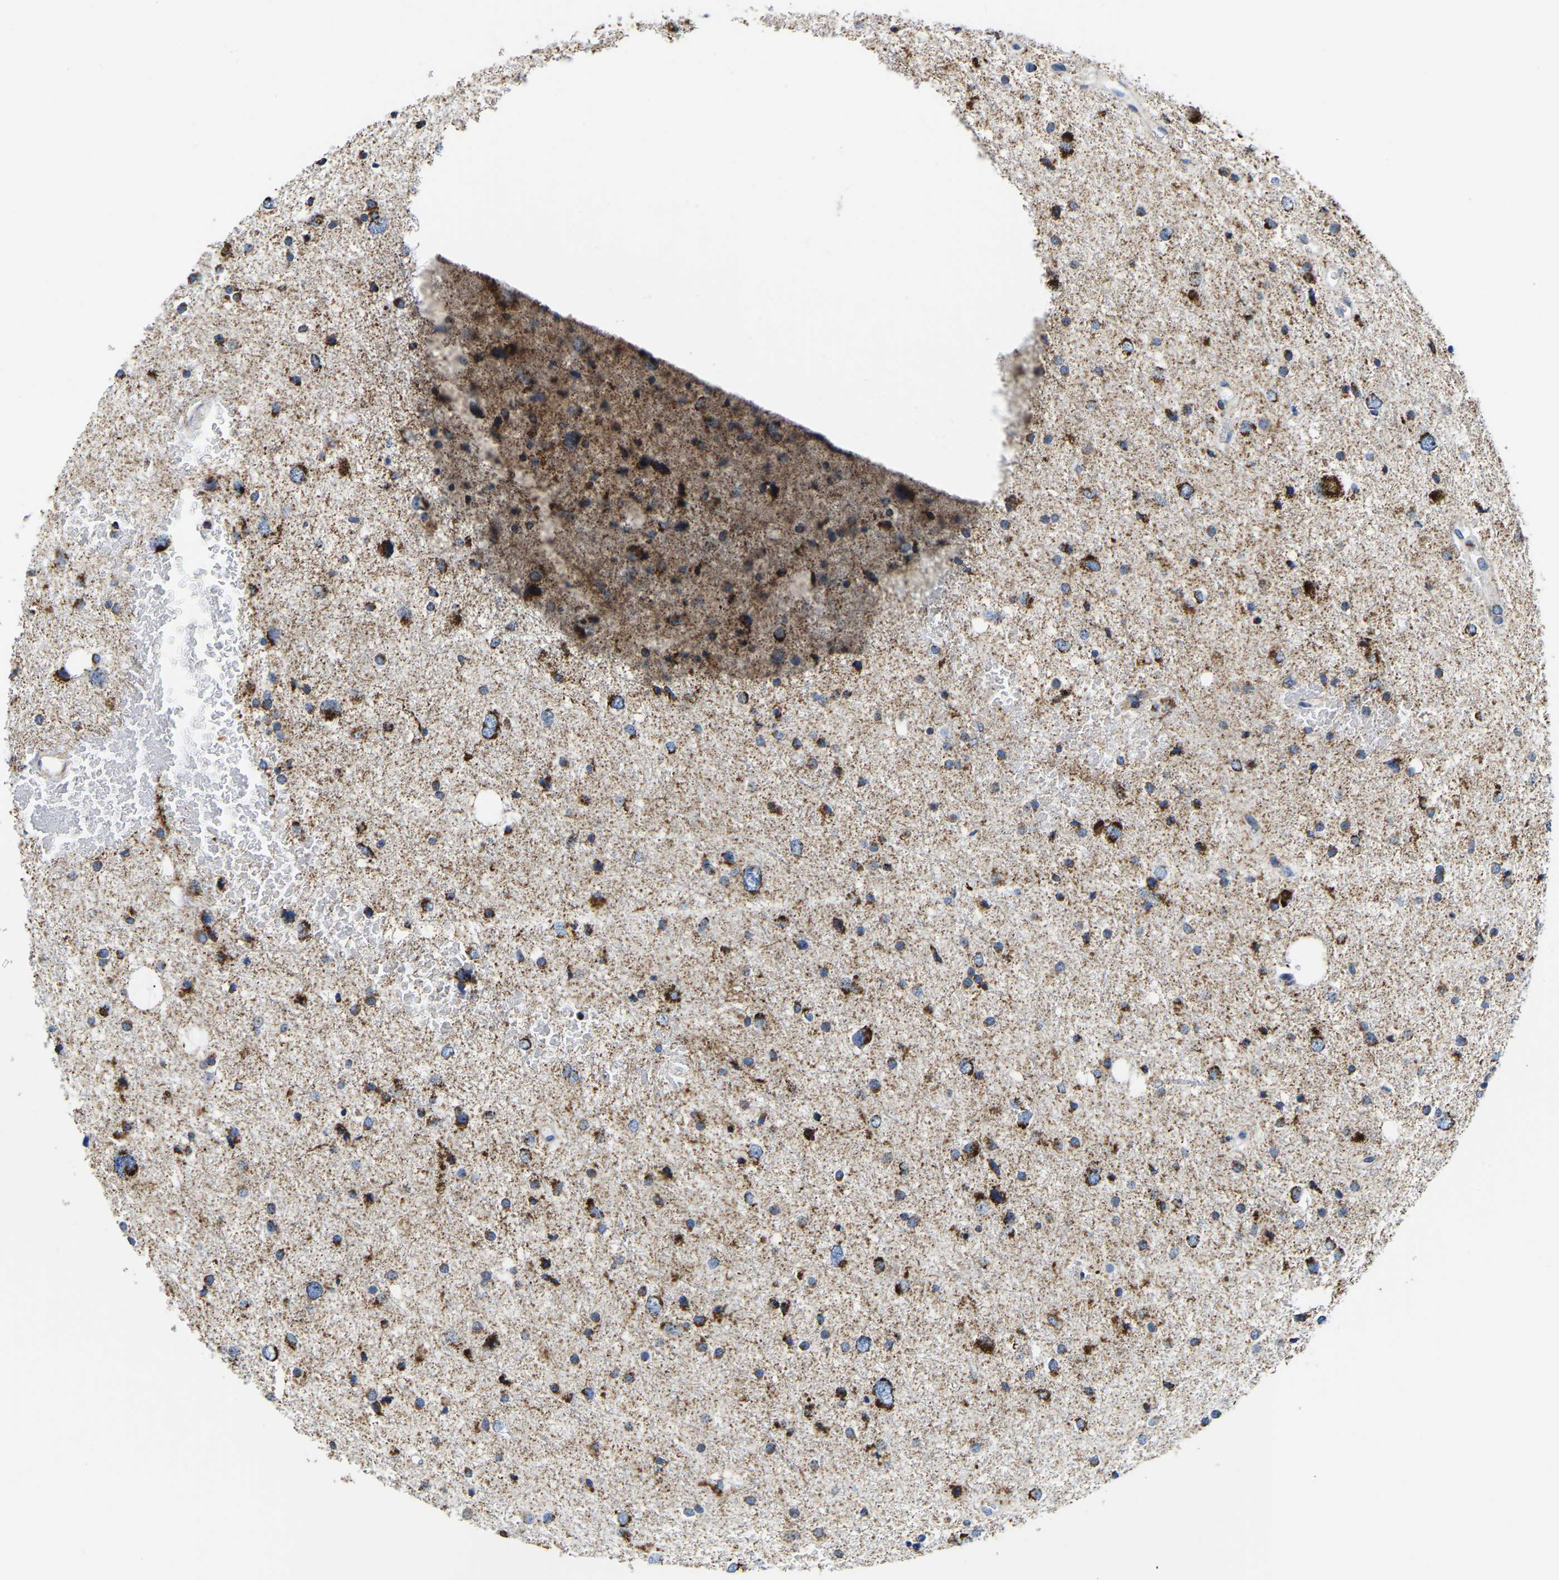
{"staining": {"intensity": "strong", "quantity": "<25%", "location": "cytoplasmic/membranous"}, "tissue": "glioma", "cell_type": "Tumor cells", "image_type": "cancer", "snomed": [{"axis": "morphology", "description": "Glioma, malignant, Low grade"}, {"axis": "topography", "description": "Brain"}], "caption": "The image reveals a brown stain indicating the presence of a protein in the cytoplasmic/membranous of tumor cells in malignant glioma (low-grade).", "gene": "SFXN1", "patient": {"sex": "female", "age": 37}}